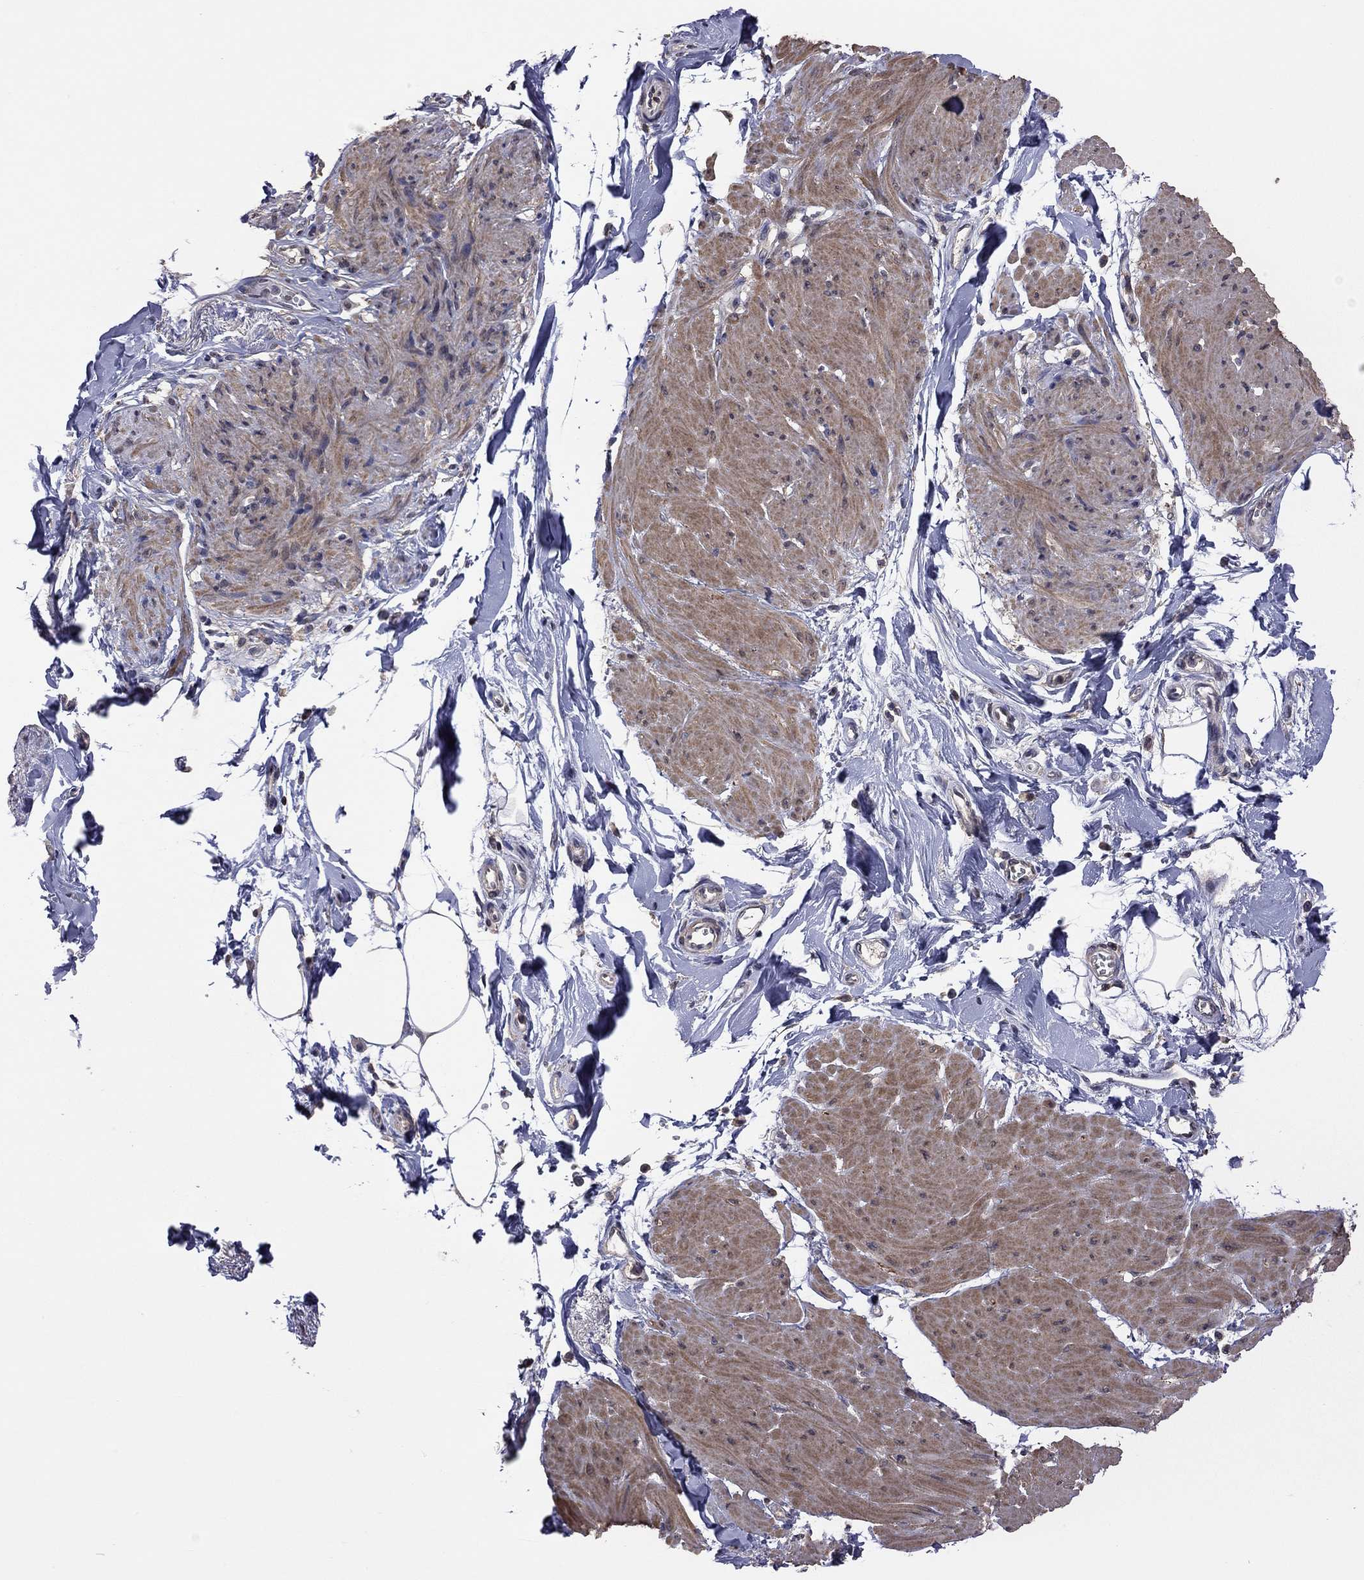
{"staining": {"intensity": "moderate", "quantity": "25%-75%", "location": "cytoplasmic/membranous"}, "tissue": "smooth muscle", "cell_type": "Smooth muscle cells", "image_type": "normal", "snomed": [{"axis": "morphology", "description": "Normal tissue, NOS"}, {"axis": "topography", "description": "Adipose tissue"}, {"axis": "topography", "description": "Smooth muscle"}, {"axis": "topography", "description": "Peripheral nerve tissue"}], "caption": "This photomicrograph displays benign smooth muscle stained with immunohistochemistry (IHC) to label a protein in brown. The cytoplasmic/membranous of smooth muscle cells show moderate positivity for the protein. Nuclei are counter-stained blue.", "gene": "TSNARE1", "patient": {"sex": "male", "age": 83}}